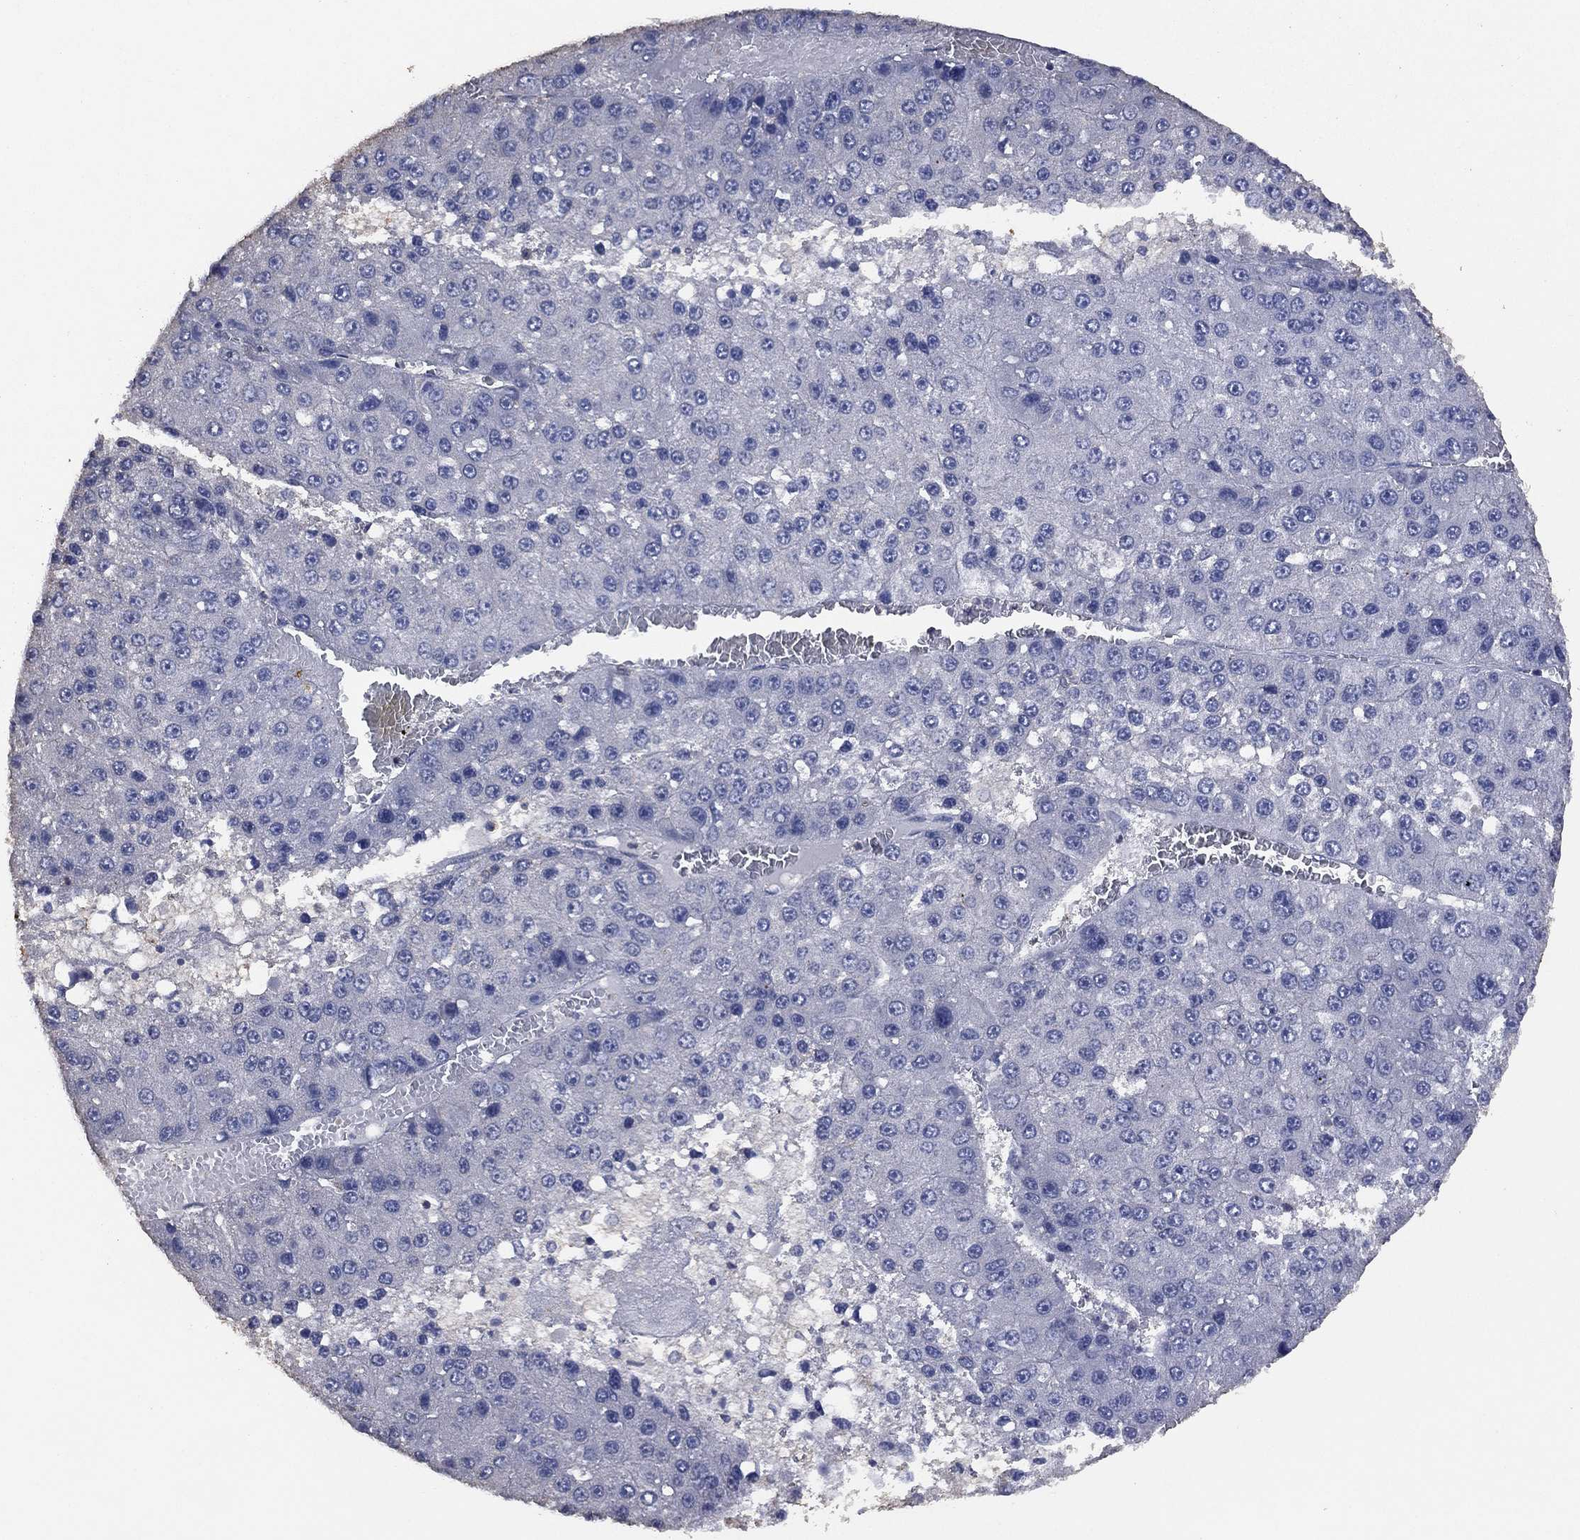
{"staining": {"intensity": "negative", "quantity": "none", "location": "none"}, "tissue": "liver cancer", "cell_type": "Tumor cells", "image_type": "cancer", "snomed": [{"axis": "morphology", "description": "Carcinoma, Hepatocellular, NOS"}, {"axis": "topography", "description": "Liver"}], "caption": "This is a photomicrograph of immunohistochemistry staining of liver hepatocellular carcinoma, which shows no staining in tumor cells.", "gene": "ADPRHL1", "patient": {"sex": "female", "age": 73}}